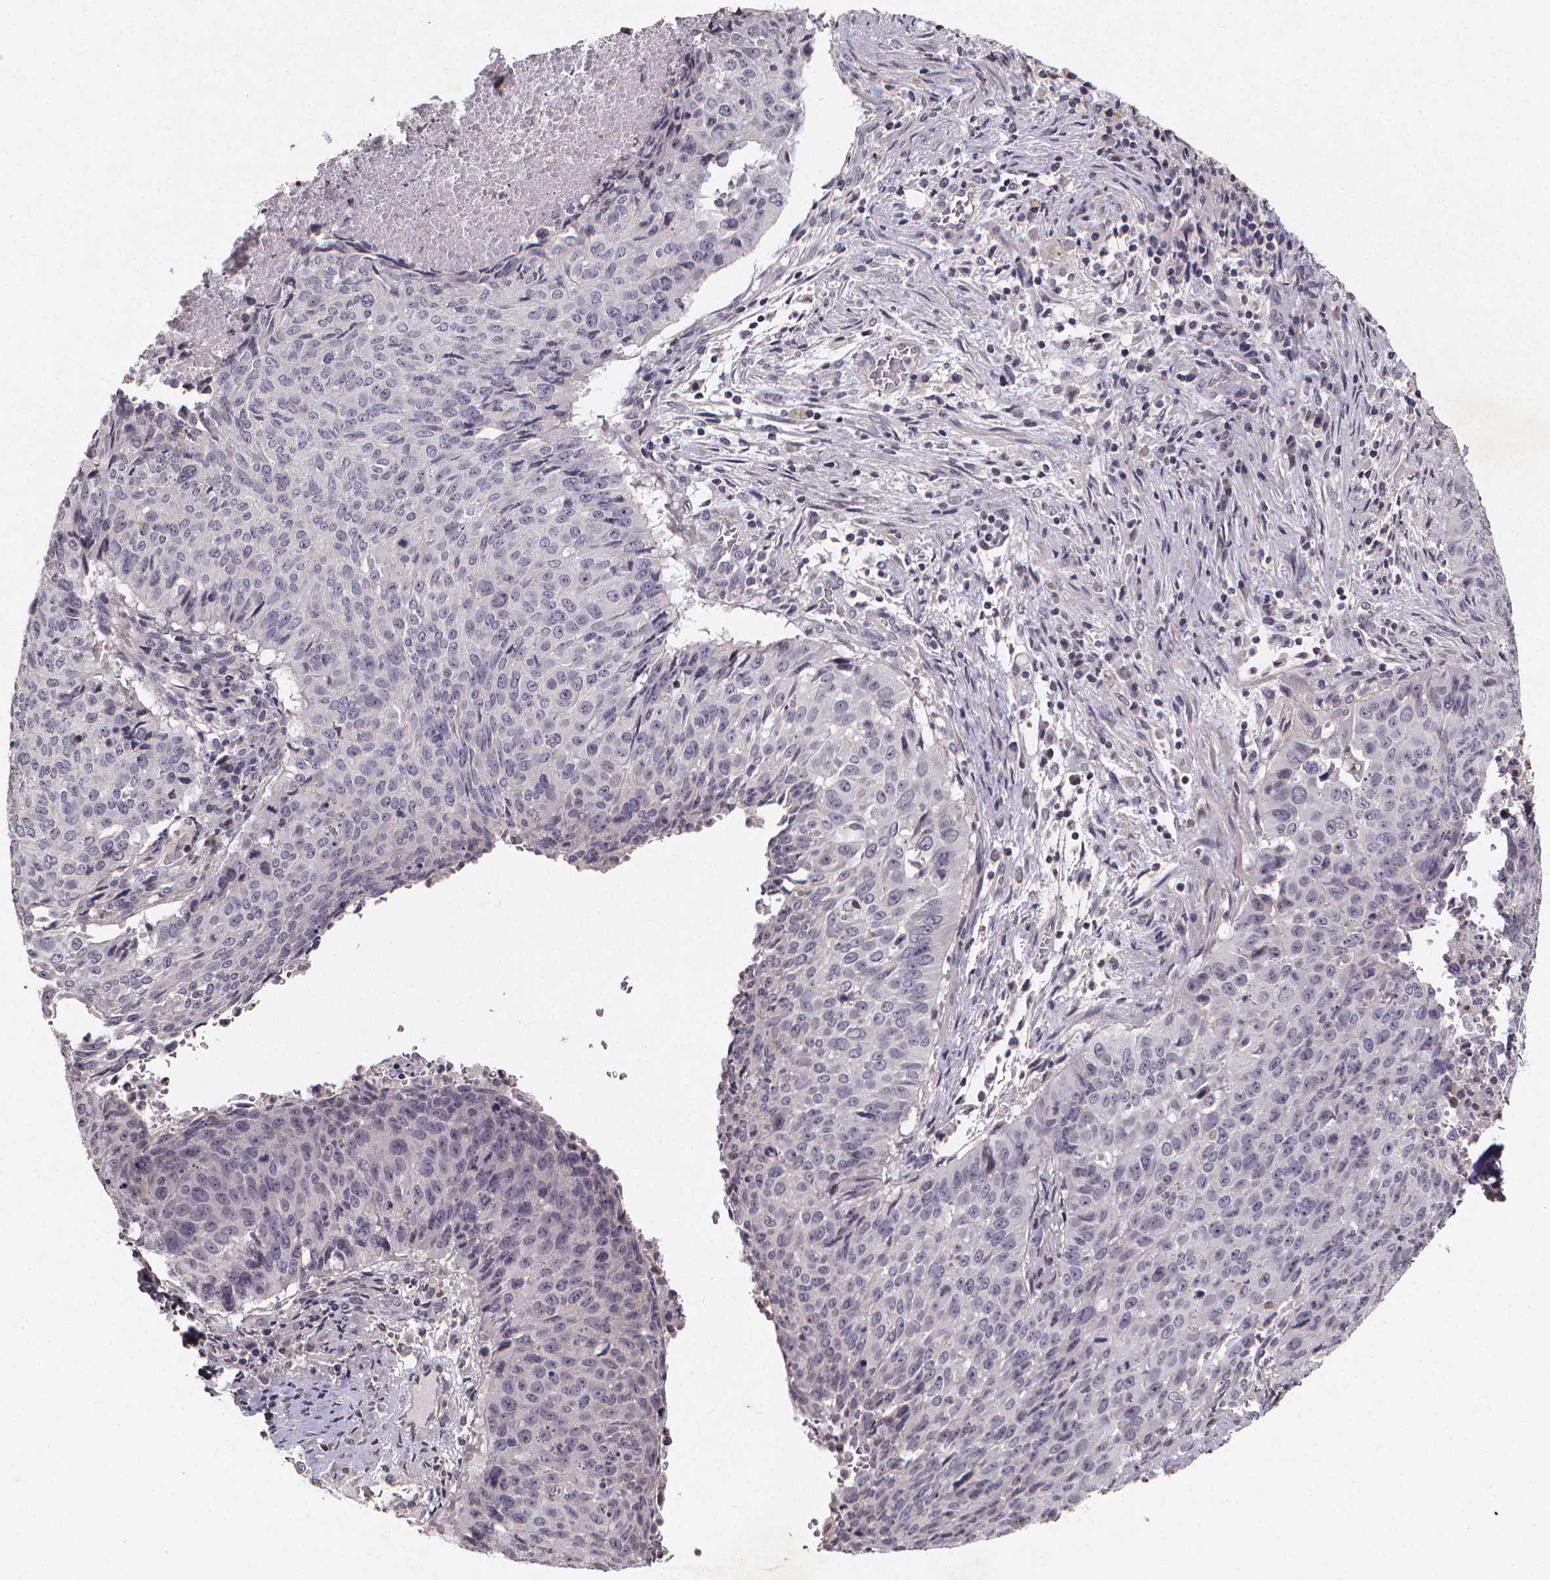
{"staining": {"intensity": "negative", "quantity": "none", "location": "none"}, "tissue": "lung cancer", "cell_type": "Tumor cells", "image_type": "cancer", "snomed": [{"axis": "morphology", "description": "Normal tissue, NOS"}, {"axis": "morphology", "description": "Squamous cell carcinoma, NOS"}, {"axis": "topography", "description": "Bronchus"}, {"axis": "topography", "description": "Lung"}], "caption": "Tumor cells are negative for brown protein staining in lung cancer.", "gene": "TP73", "patient": {"sex": "male", "age": 64}}